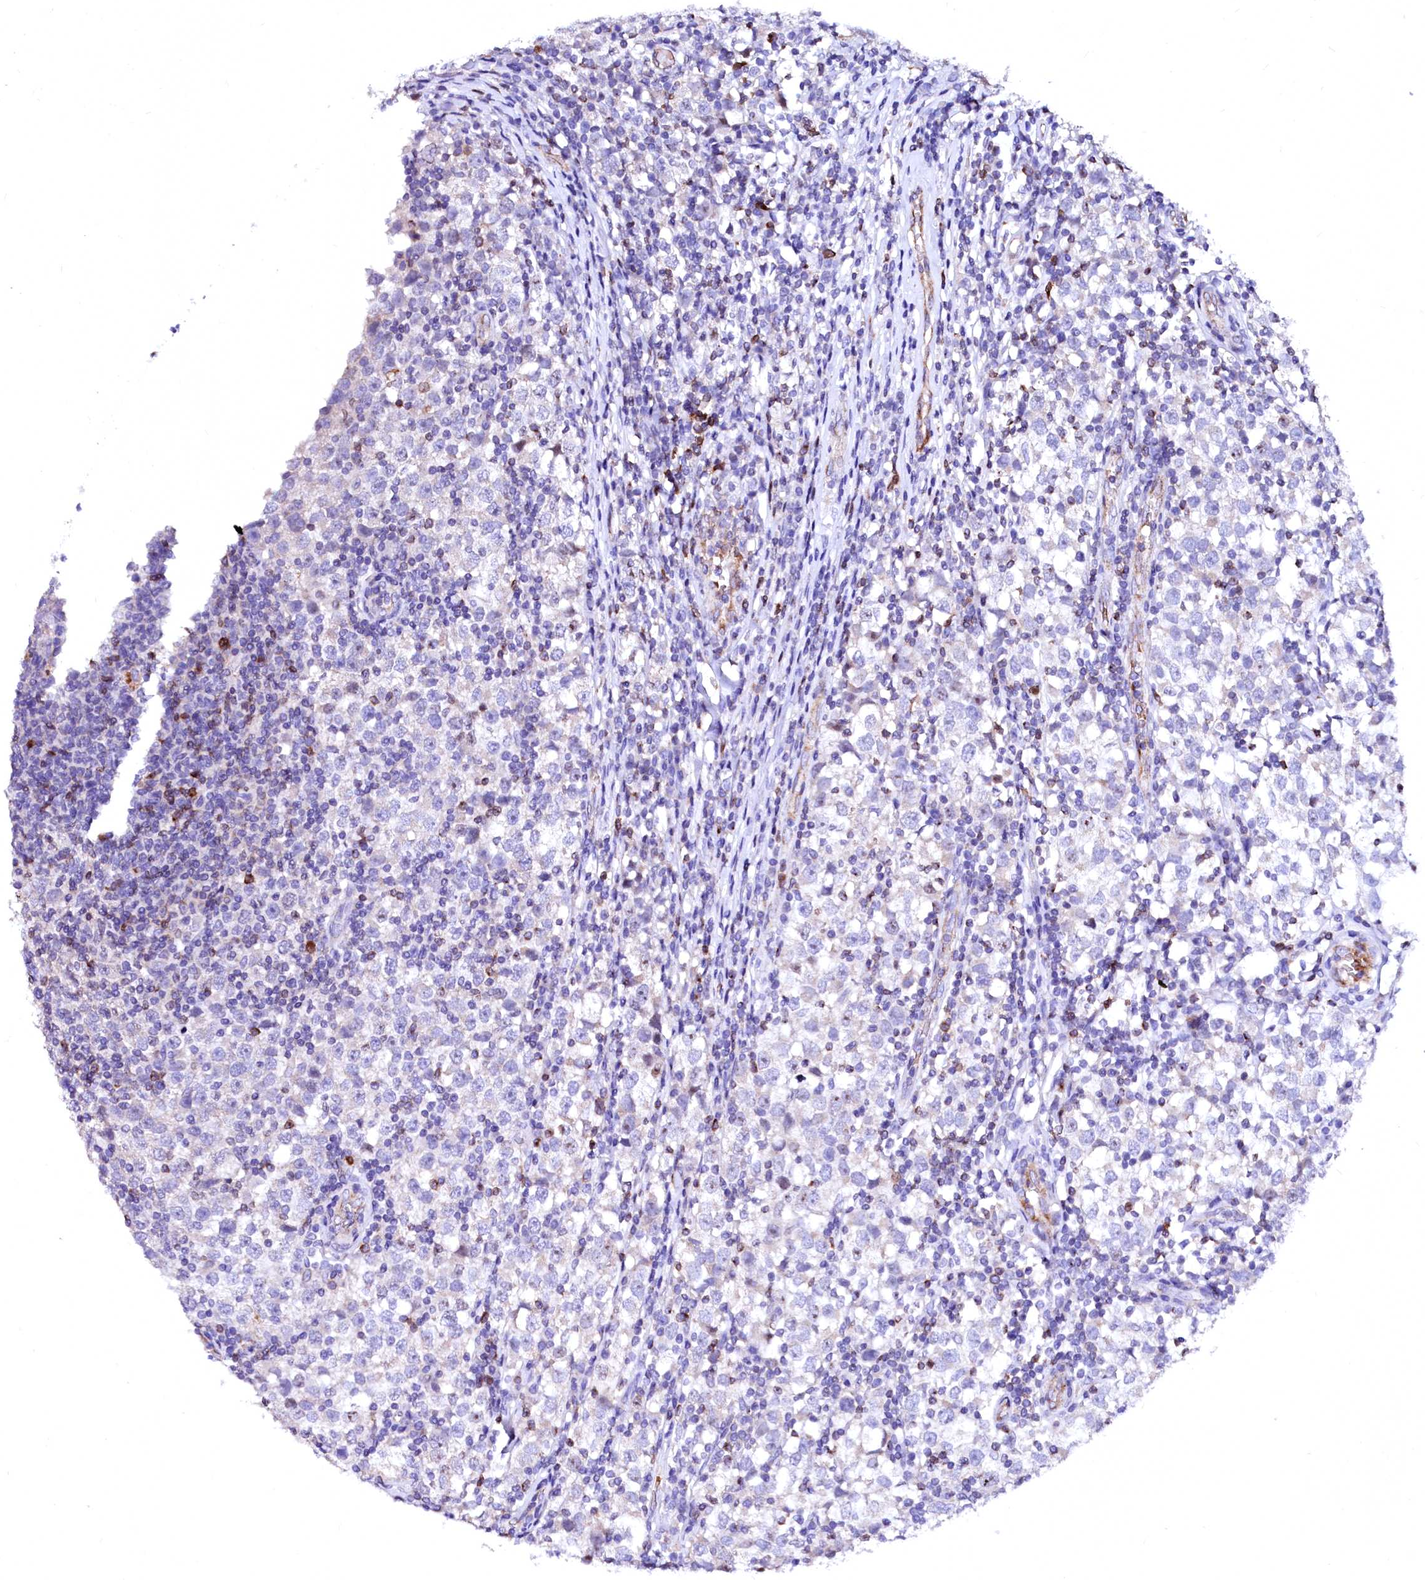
{"staining": {"intensity": "negative", "quantity": "none", "location": "none"}, "tissue": "testis cancer", "cell_type": "Tumor cells", "image_type": "cancer", "snomed": [{"axis": "morphology", "description": "Seminoma, NOS"}, {"axis": "topography", "description": "Testis"}], "caption": "DAB (3,3'-diaminobenzidine) immunohistochemical staining of seminoma (testis) reveals no significant expression in tumor cells. Nuclei are stained in blue.", "gene": "RAB27A", "patient": {"sex": "male", "age": 65}}